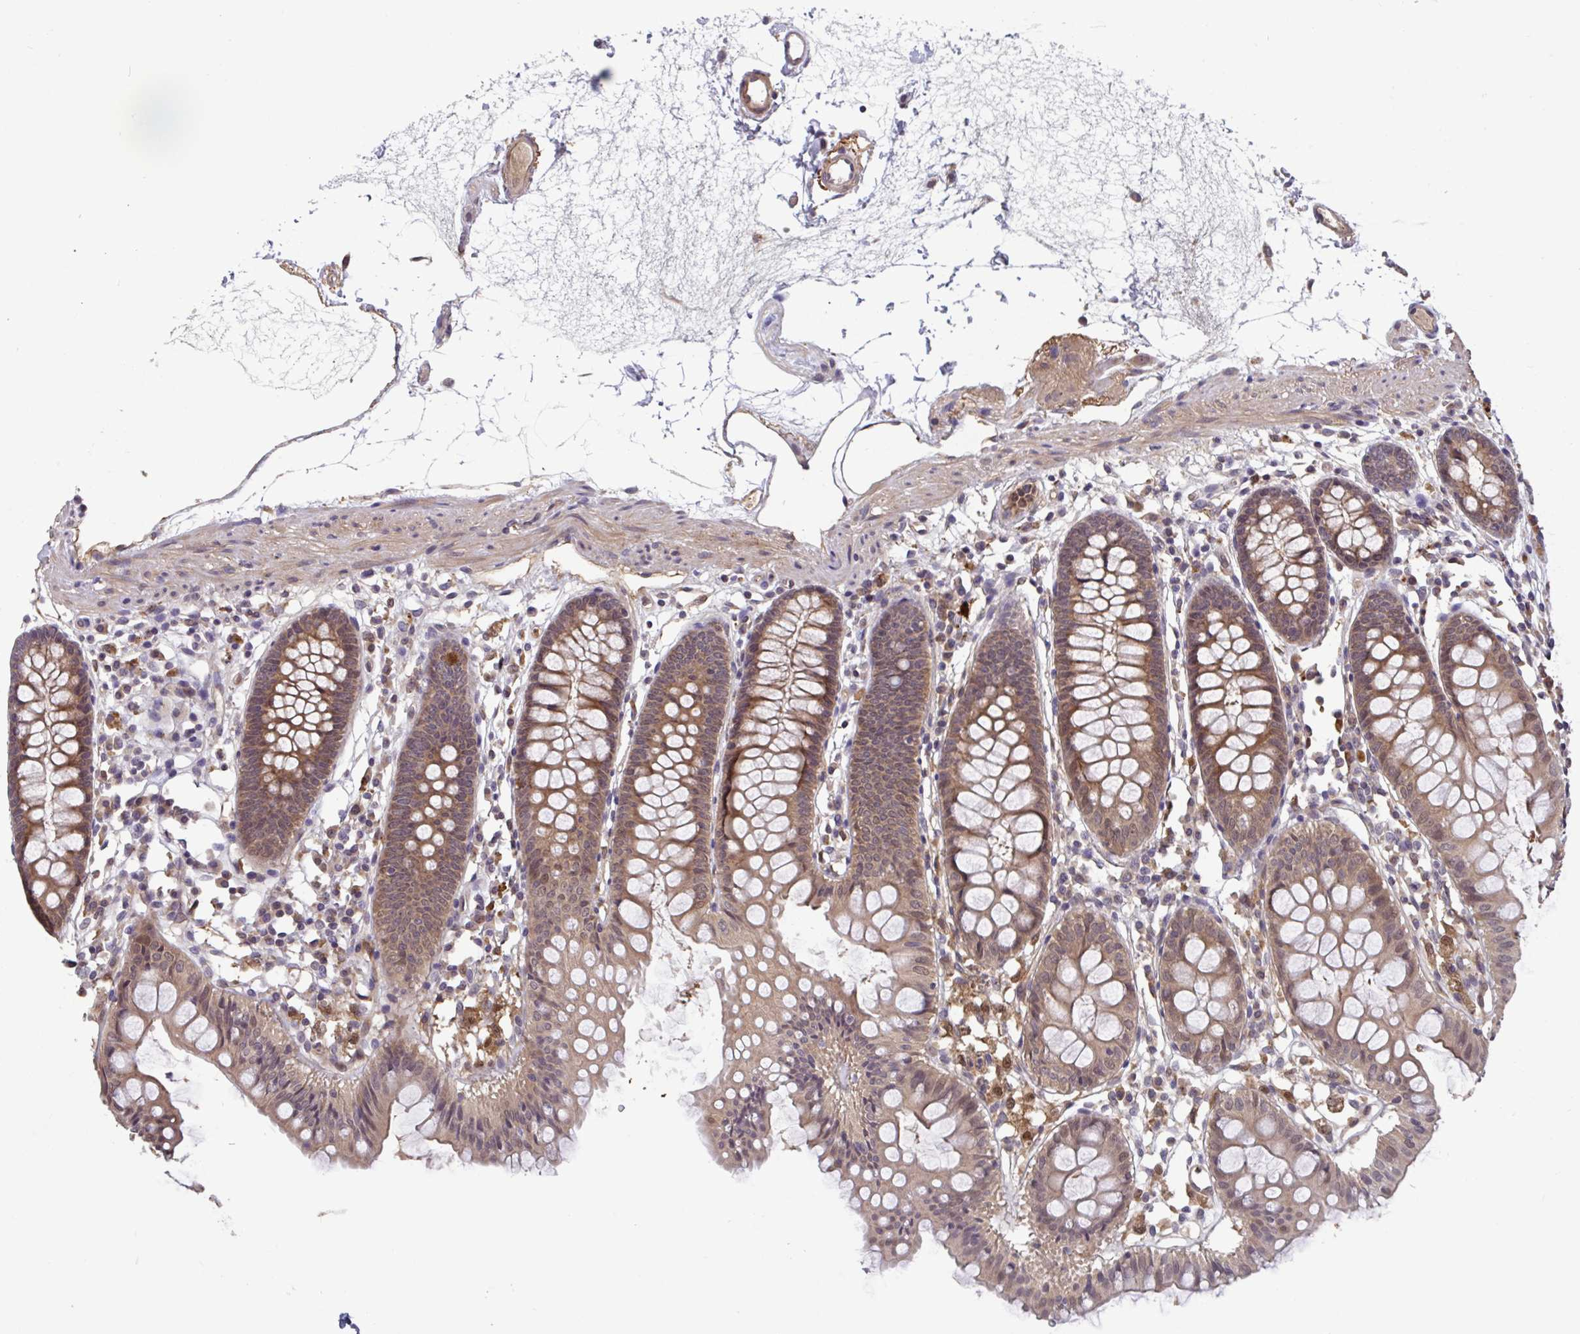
{"staining": {"intensity": "moderate", "quantity": "25%-75%", "location": "cytoplasmic/membranous"}, "tissue": "colon", "cell_type": "Endothelial cells", "image_type": "normal", "snomed": [{"axis": "morphology", "description": "Normal tissue, NOS"}, {"axis": "topography", "description": "Colon"}], "caption": "Immunohistochemical staining of normal colon displays medium levels of moderate cytoplasmic/membranous positivity in about 25%-75% of endothelial cells. (DAB = brown stain, brightfield microscopy at high magnification).", "gene": "TIGAR", "patient": {"sex": "female", "age": 84}}